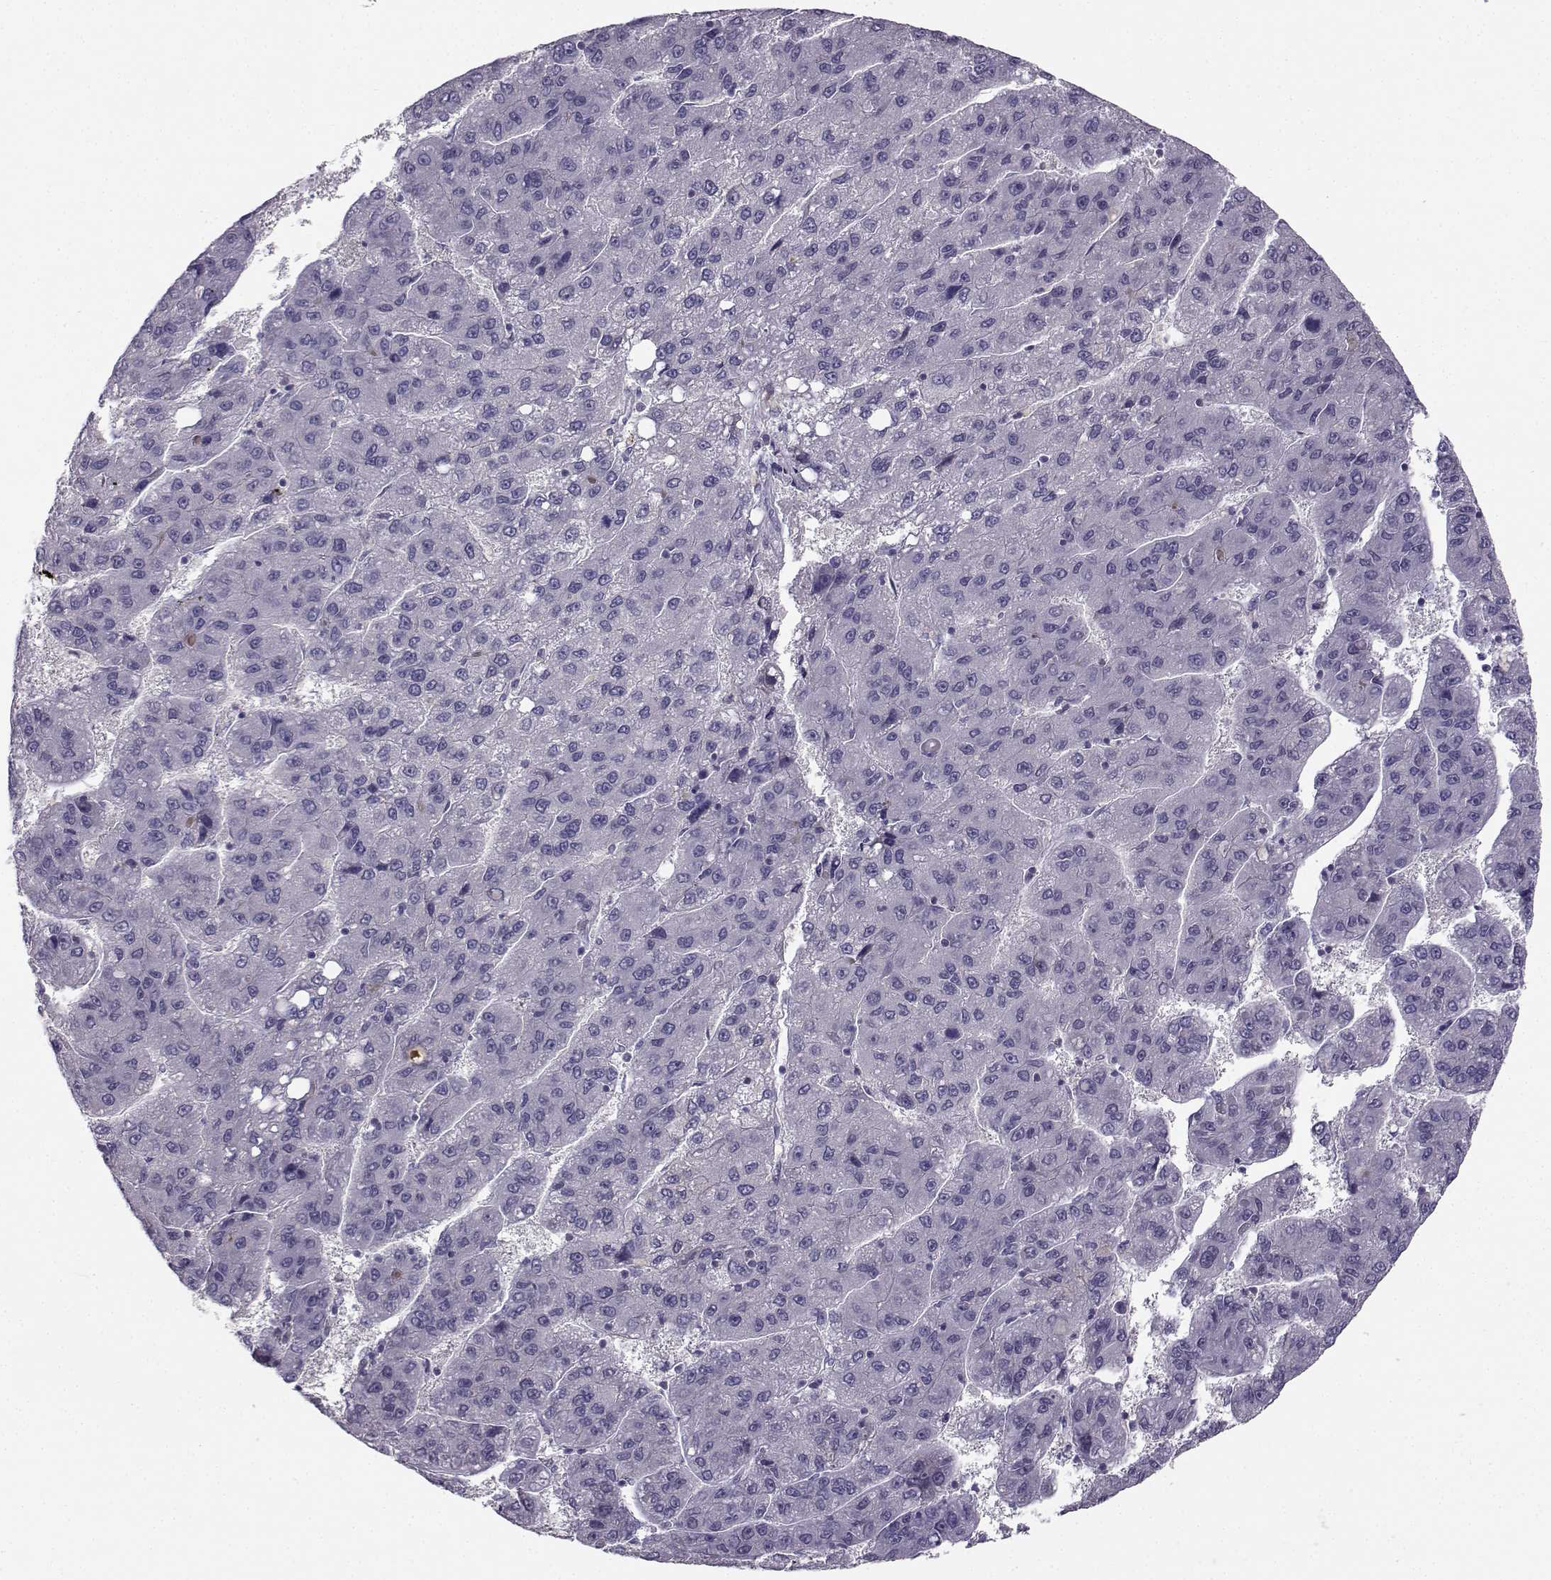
{"staining": {"intensity": "negative", "quantity": "none", "location": "none"}, "tissue": "liver cancer", "cell_type": "Tumor cells", "image_type": "cancer", "snomed": [{"axis": "morphology", "description": "Carcinoma, Hepatocellular, NOS"}, {"axis": "topography", "description": "Liver"}], "caption": "Liver cancer (hepatocellular carcinoma) was stained to show a protein in brown. There is no significant expression in tumor cells.", "gene": "MROH7", "patient": {"sex": "female", "age": 82}}